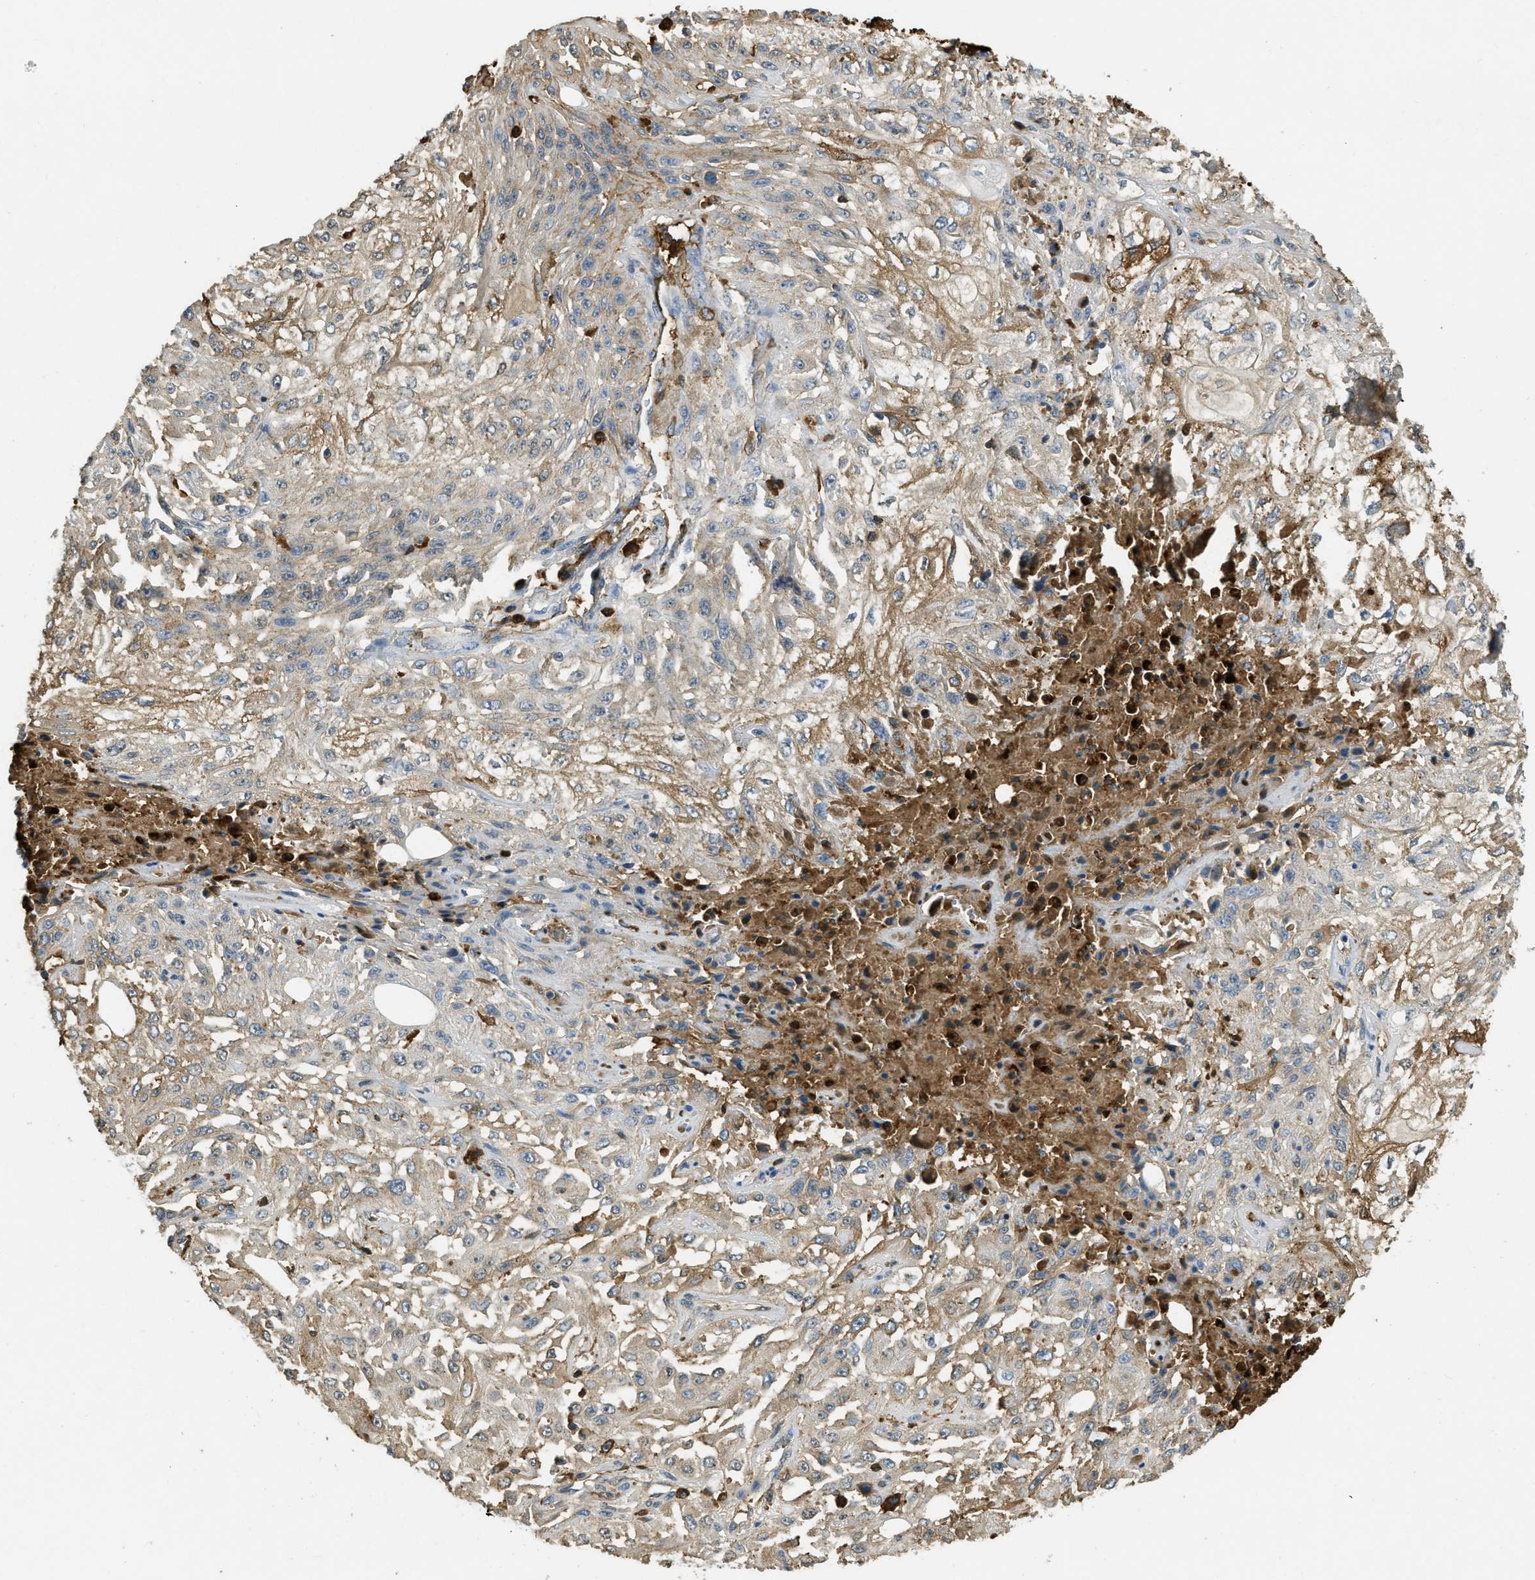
{"staining": {"intensity": "moderate", "quantity": ">75%", "location": "cytoplasmic/membranous"}, "tissue": "skin cancer", "cell_type": "Tumor cells", "image_type": "cancer", "snomed": [{"axis": "morphology", "description": "Squamous cell carcinoma, NOS"}, {"axis": "morphology", "description": "Squamous cell carcinoma, metastatic, NOS"}, {"axis": "topography", "description": "Skin"}, {"axis": "topography", "description": "Lymph node"}], "caption": "A high-resolution histopathology image shows immunohistochemistry staining of skin cancer (squamous cell carcinoma), which reveals moderate cytoplasmic/membranous expression in about >75% of tumor cells. The protein of interest is stained brown, and the nuclei are stained in blue (DAB IHC with brightfield microscopy, high magnification).", "gene": "PRTN3", "patient": {"sex": "male", "age": 75}}